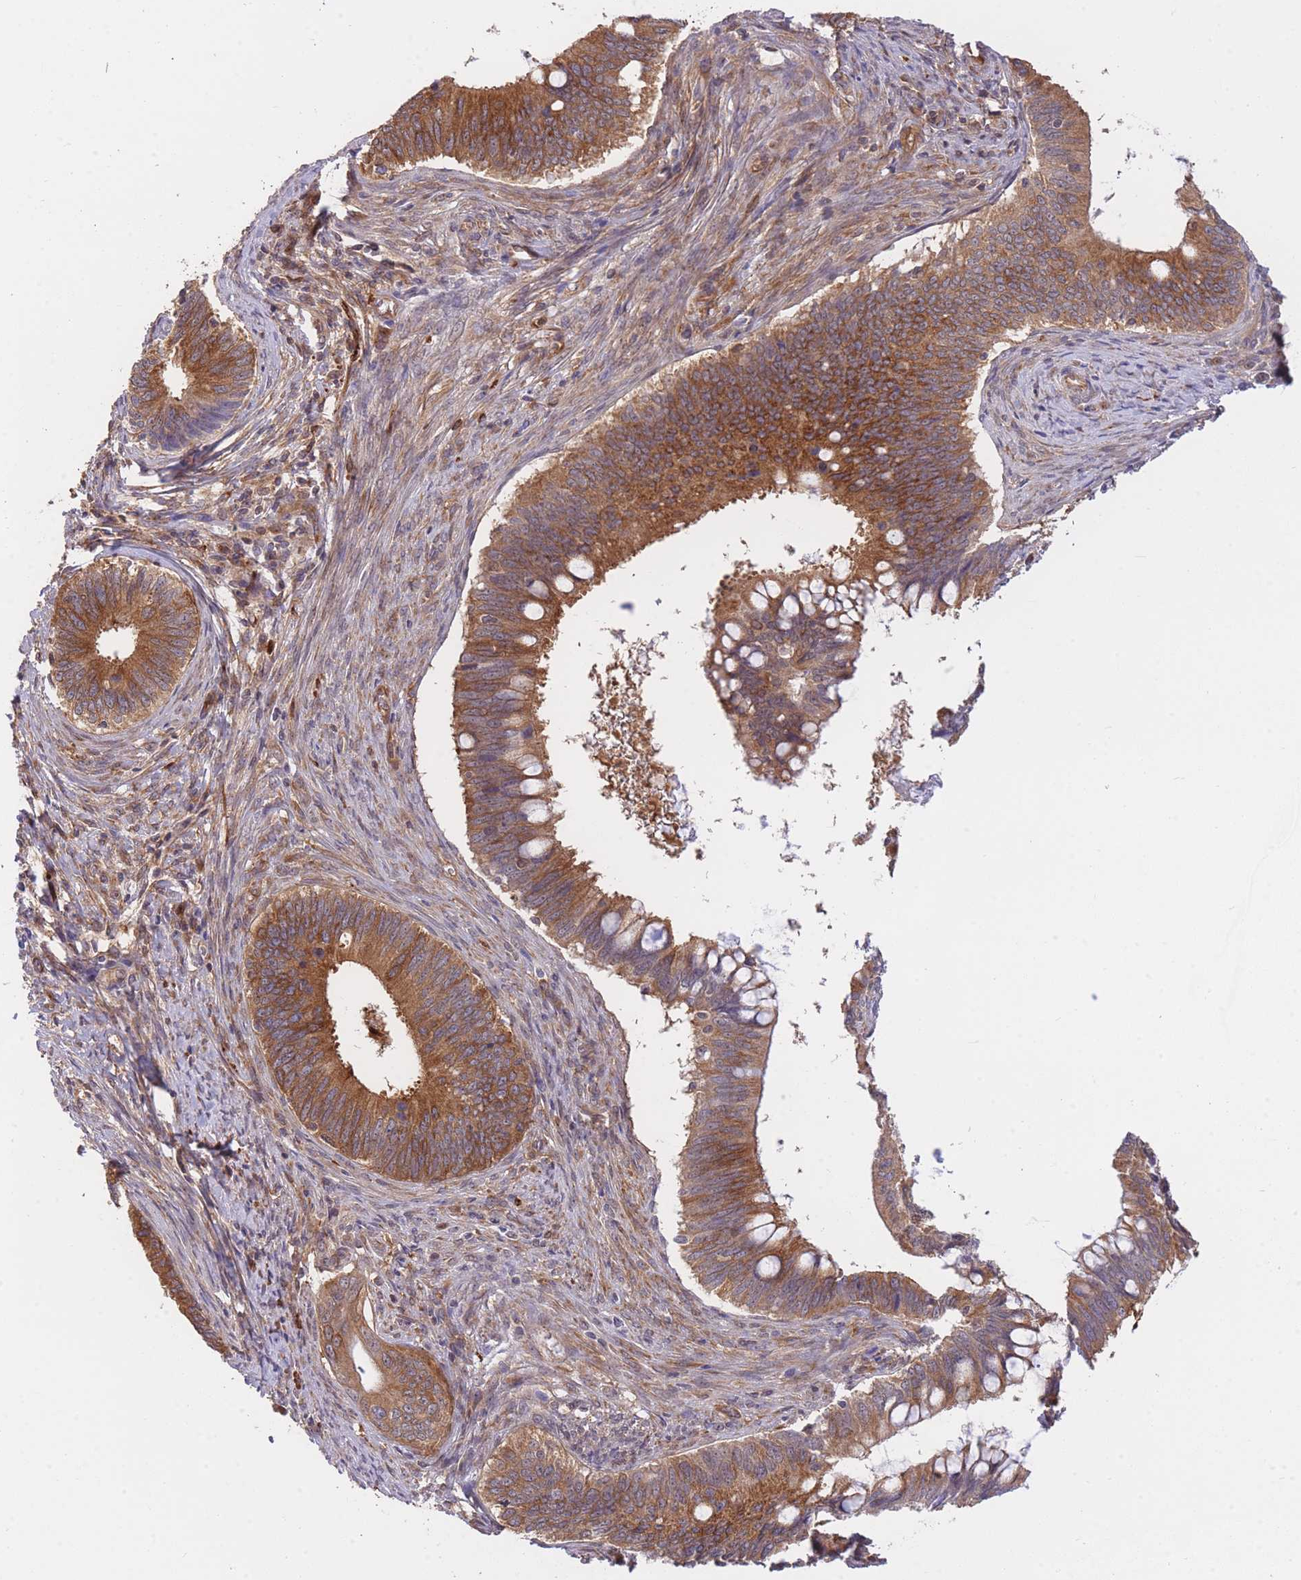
{"staining": {"intensity": "moderate", "quantity": ">75%", "location": "cytoplasmic/membranous"}, "tissue": "cervical cancer", "cell_type": "Tumor cells", "image_type": "cancer", "snomed": [{"axis": "morphology", "description": "Adenocarcinoma, NOS"}, {"axis": "topography", "description": "Cervix"}], "caption": "Immunohistochemistry (IHC) of human cervical adenocarcinoma displays medium levels of moderate cytoplasmic/membranous expression in about >75% of tumor cells.", "gene": "EXOSC8", "patient": {"sex": "female", "age": 42}}